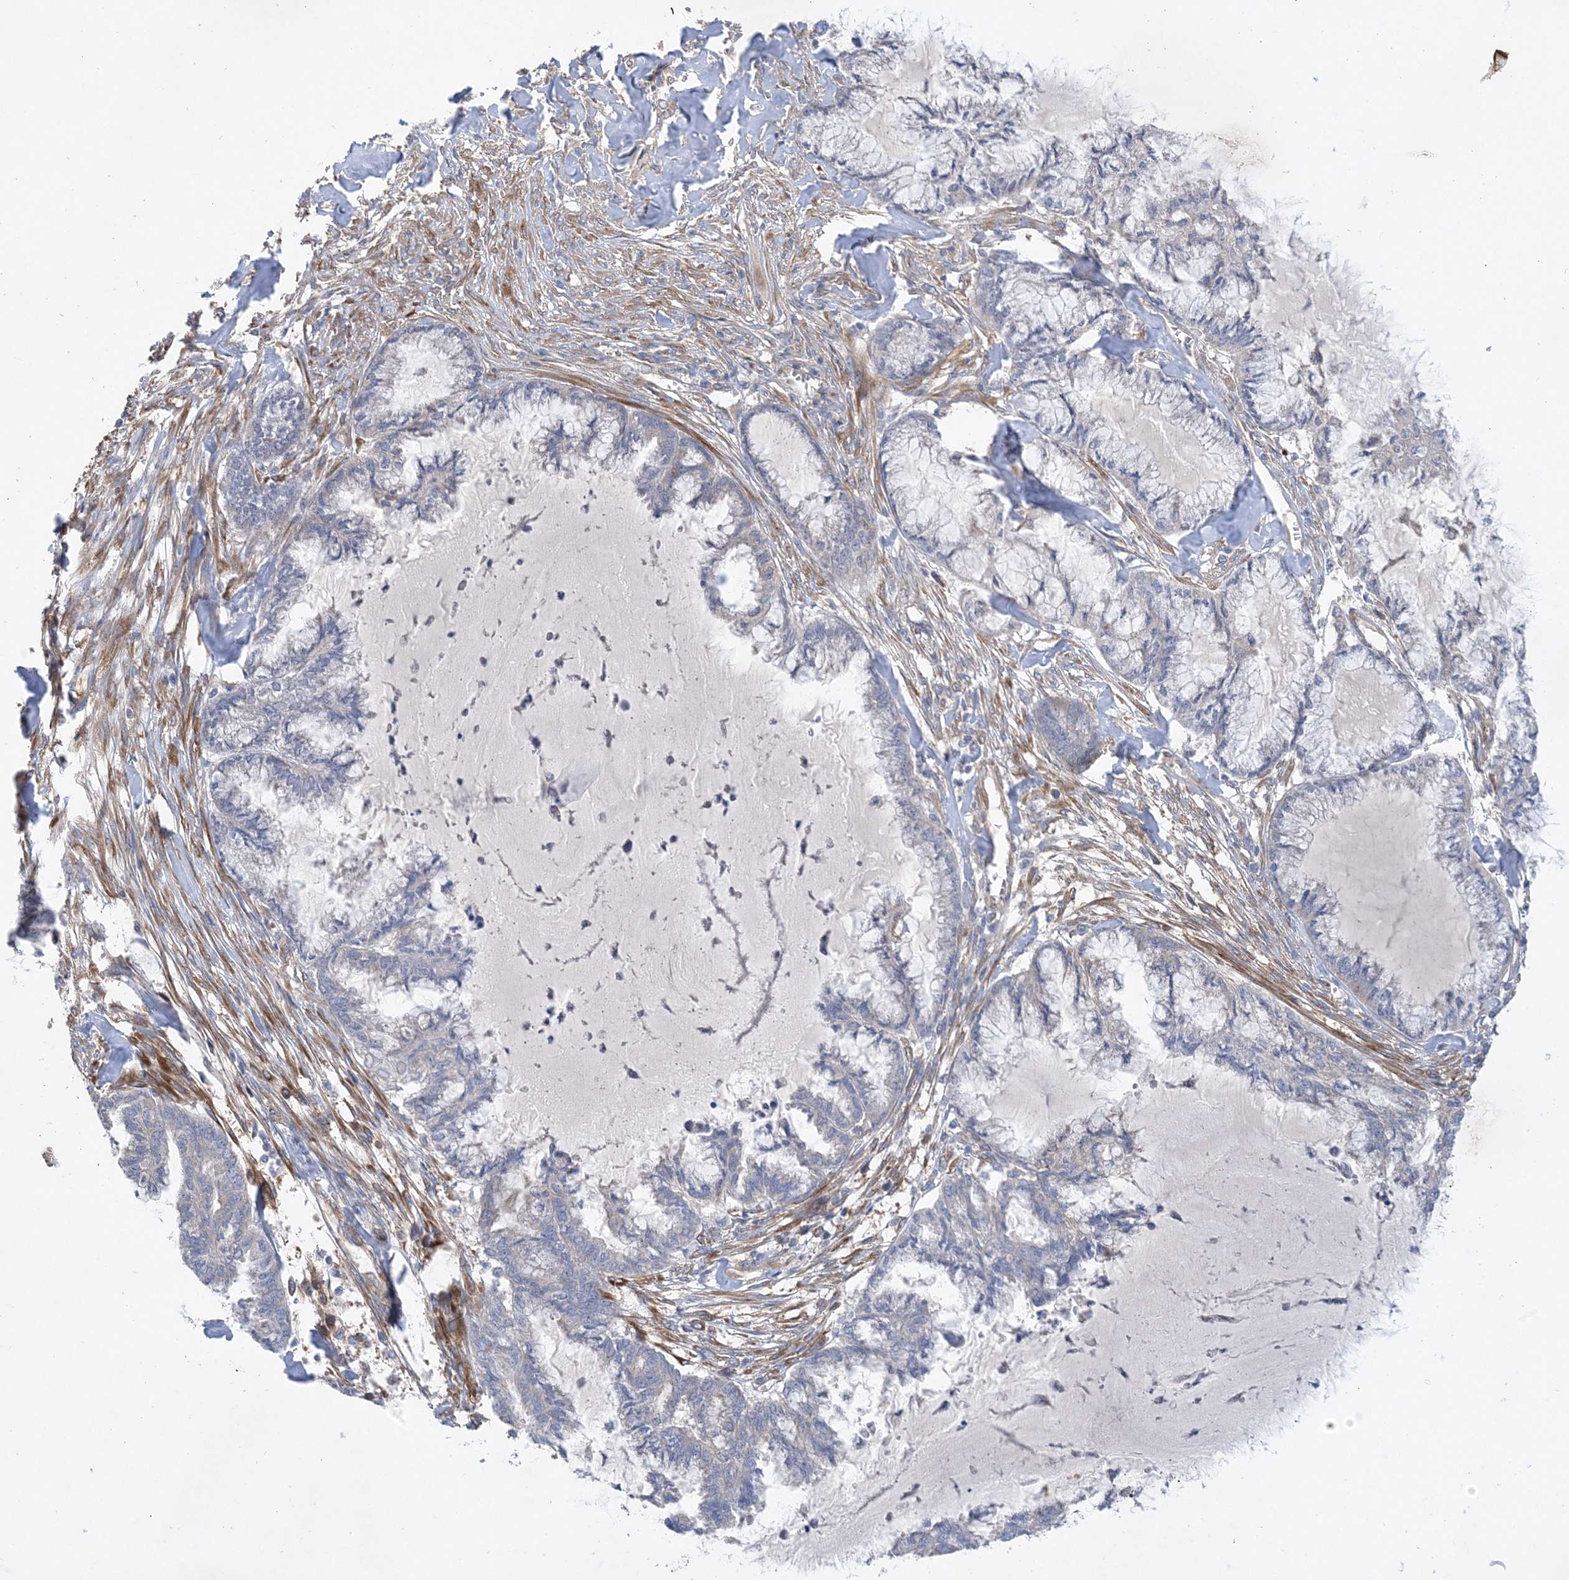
{"staining": {"intensity": "negative", "quantity": "none", "location": "none"}, "tissue": "endometrial cancer", "cell_type": "Tumor cells", "image_type": "cancer", "snomed": [{"axis": "morphology", "description": "Adenocarcinoma, NOS"}, {"axis": "topography", "description": "Endometrium"}], "caption": "Endometrial cancer was stained to show a protein in brown. There is no significant positivity in tumor cells.", "gene": "MAP4K5", "patient": {"sex": "female", "age": 86}}